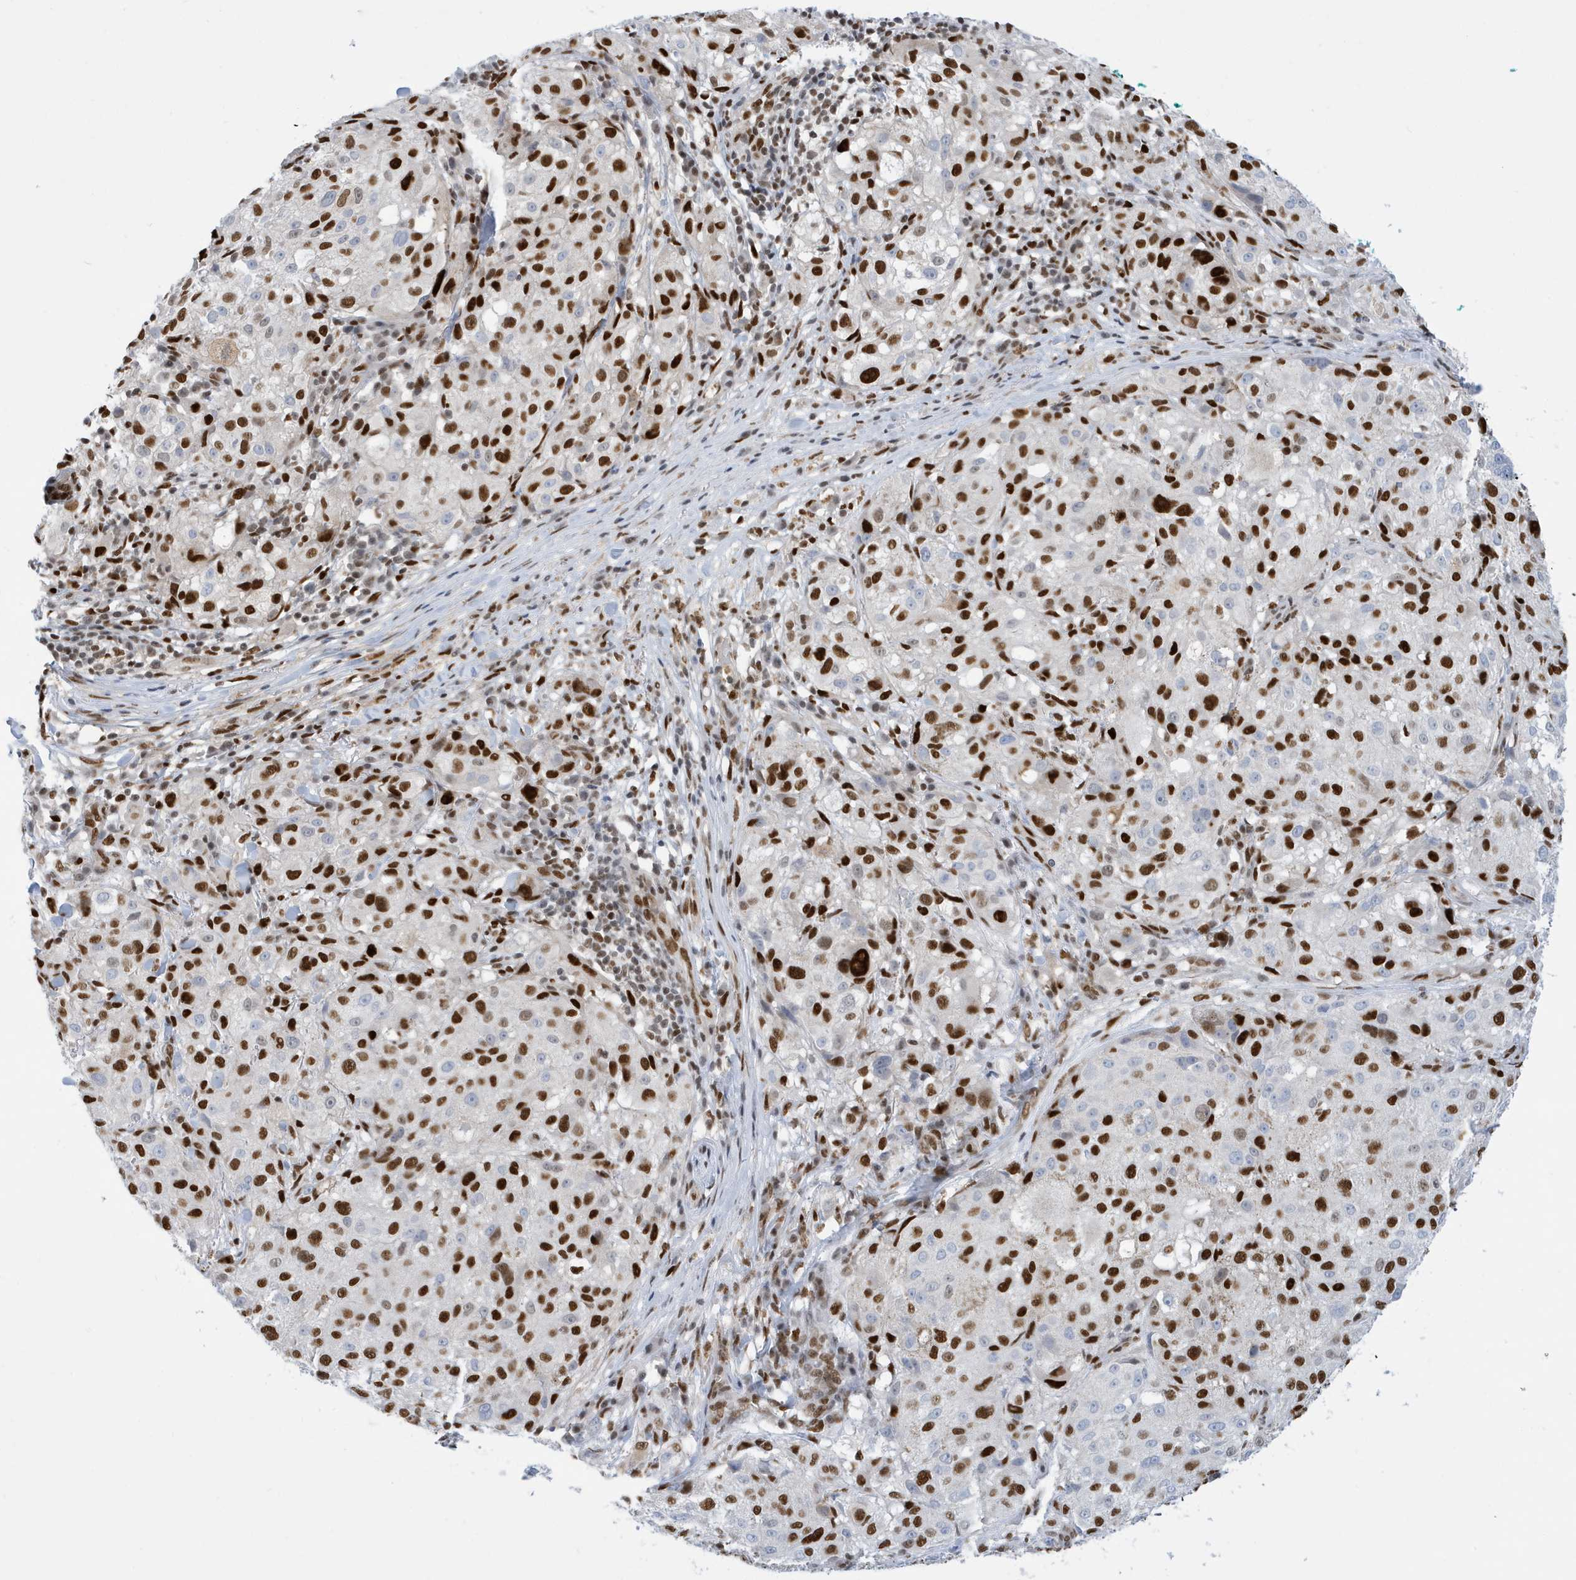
{"staining": {"intensity": "strong", "quantity": "25%-75%", "location": "nuclear"}, "tissue": "melanoma", "cell_type": "Tumor cells", "image_type": "cancer", "snomed": [{"axis": "morphology", "description": "Necrosis, NOS"}, {"axis": "morphology", "description": "Malignant melanoma, NOS"}, {"axis": "topography", "description": "Skin"}], "caption": "Protein staining demonstrates strong nuclear staining in approximately 25%-75% of tumor cells in malignant melanoma. The protein of interest is shown in brown color, while the nuclei are stained blue.", "gene": "PCYT1A", "patient": {"sex": "female", "age": 87}}